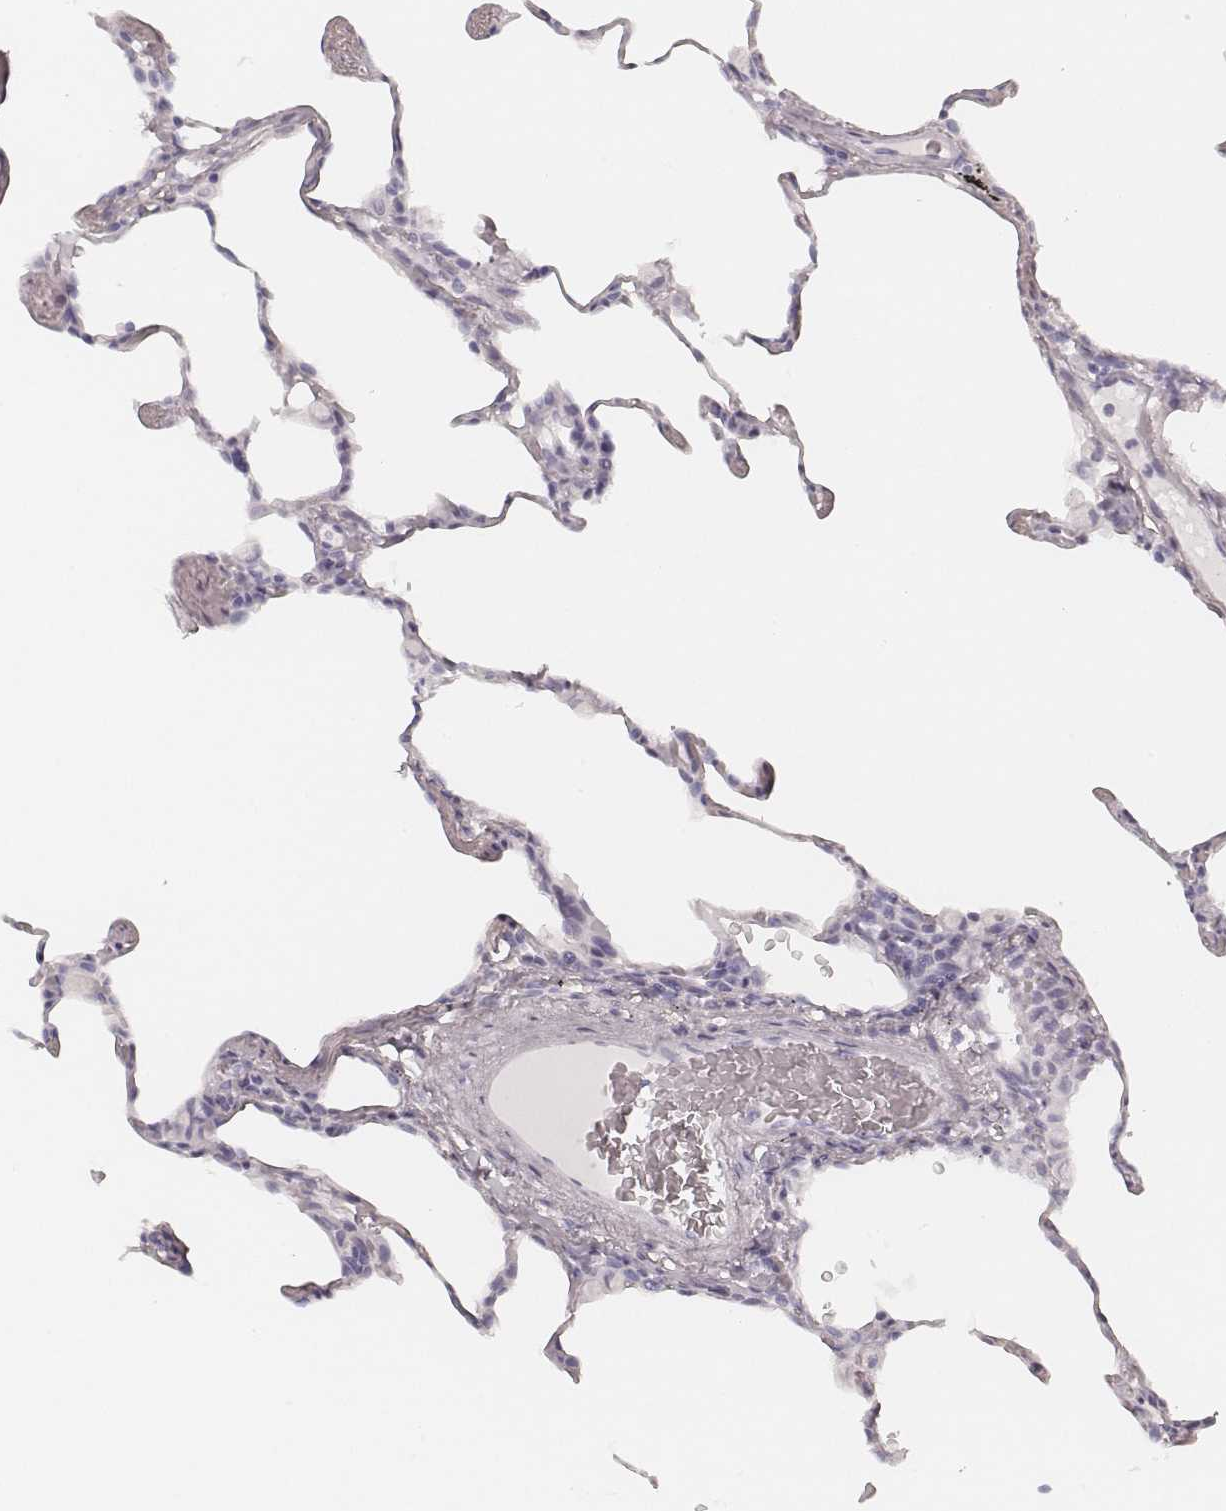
{"staining": {"intensity": "negative", "quantity": "none", "location": "none"}, "tissue": "lung", "cell_type": "Alveolar cells", "image_type": "normal", "snomed": [{"axis": "morphology", "description": "Normal tissue, NOS"}, {"axis": "topography", "description": "Lung"}], "caption": "The immunohistochemistry histopathology image has no significant positivity in alveolar cells of lung.", "gene": "KRT72", "patient": {"sex": "female", "age": 57}}